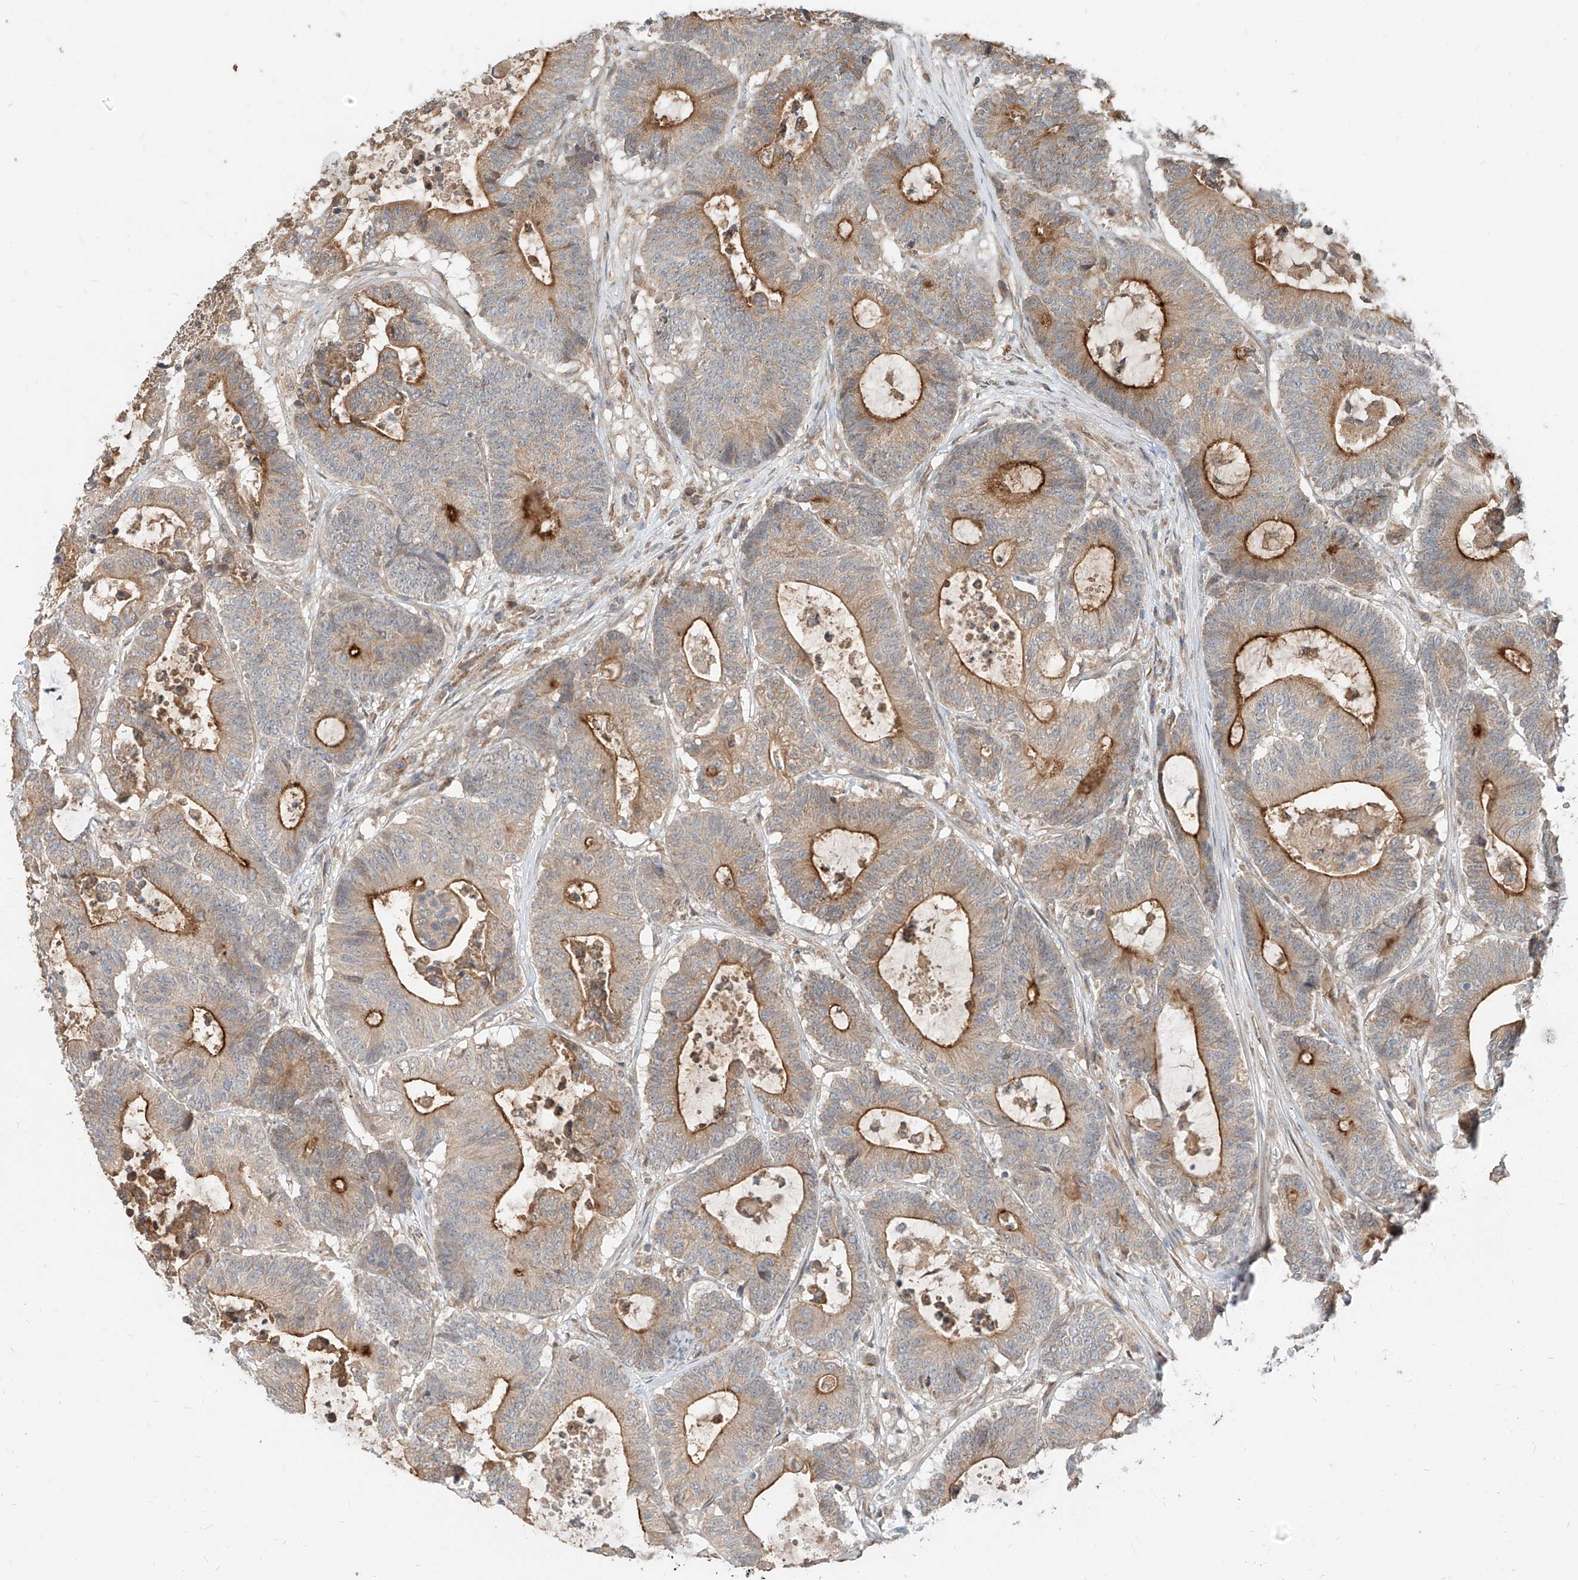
{"staining": {"intensity": "strong", "quantity": "25%-75%", "location": "cytoplasmic/membranous"}, "tissue": "colorectal cancer", "cell_type": "Tumor cells", "image_type": "cancer", "snomed": [{"axis": "morphology", "description": "Adenocarcinoma, NOS"}, {"axis": "topography", "description": "Colon"}], "caption": "Colorectal cancer (adenocarcinoma) tissue exhibits strong cytoplasmic/membranous expression in approximately 25%-75% of tumor cells", "gene": "STX19", "patient": {"sex": "female", "age": 84}}